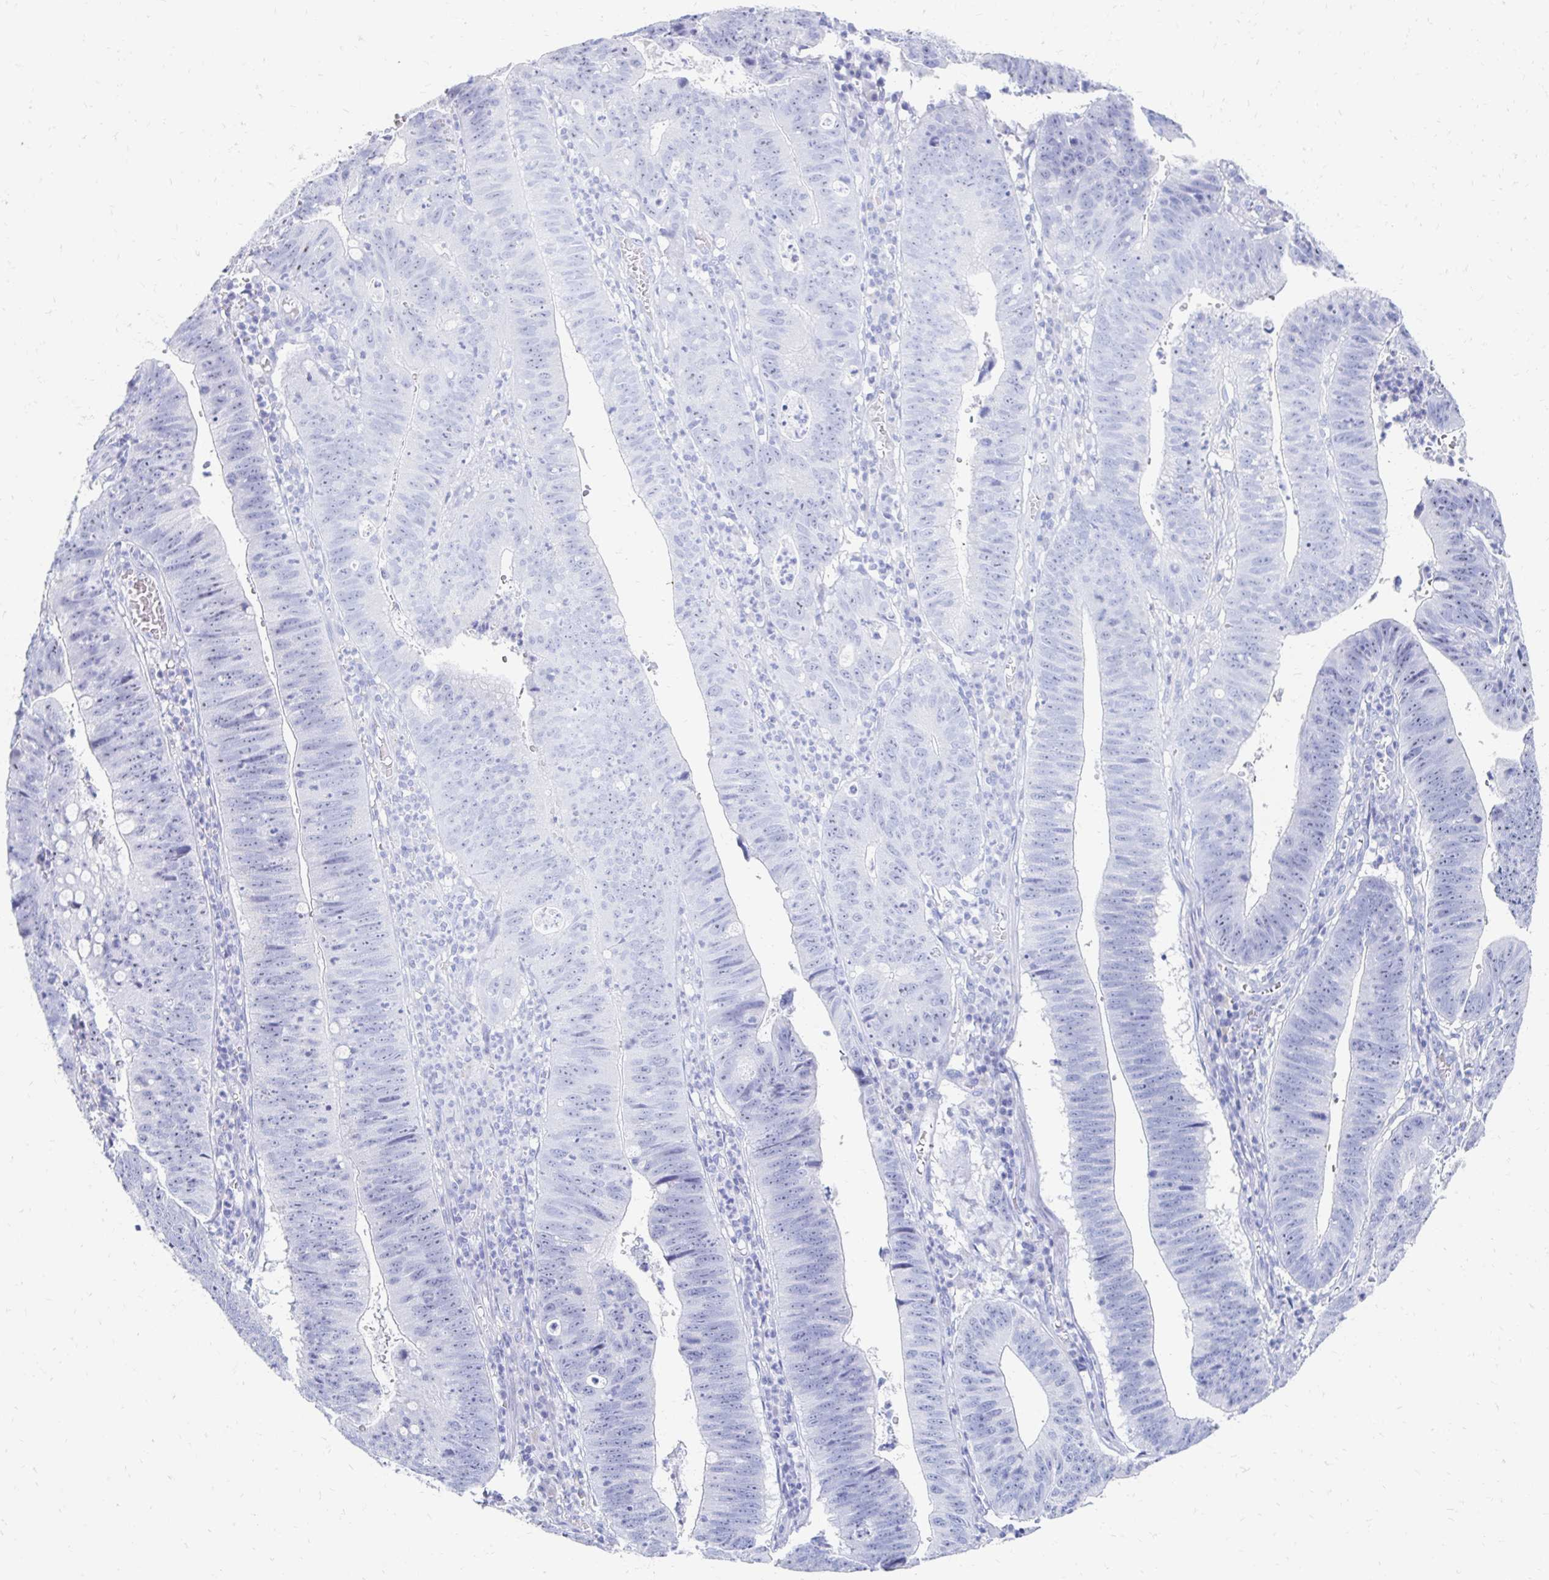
{"staining": {"intensity": "weak", "quantity": "<25%", "location": "nuclear"}, "tissue": "stomach cancer", "cell_type": "Tumor cells", "image_type": "cancer", "snomed": [{"axis": "morphology", "description": "Adenocarcinoma, NOS"}, {"axis": "topography", "description": "Stomach"}], "caption": "Tumor cells show no significant protein positivity in adenocarcinoma (stomach). The staining was performed using DAB to visualize the protein expression in brown, while the nuclei were stained in blue with hematoxylin (Magnification: 20x).", "gene": "CST6", "patient": {"sex": "male", "age": 59}}